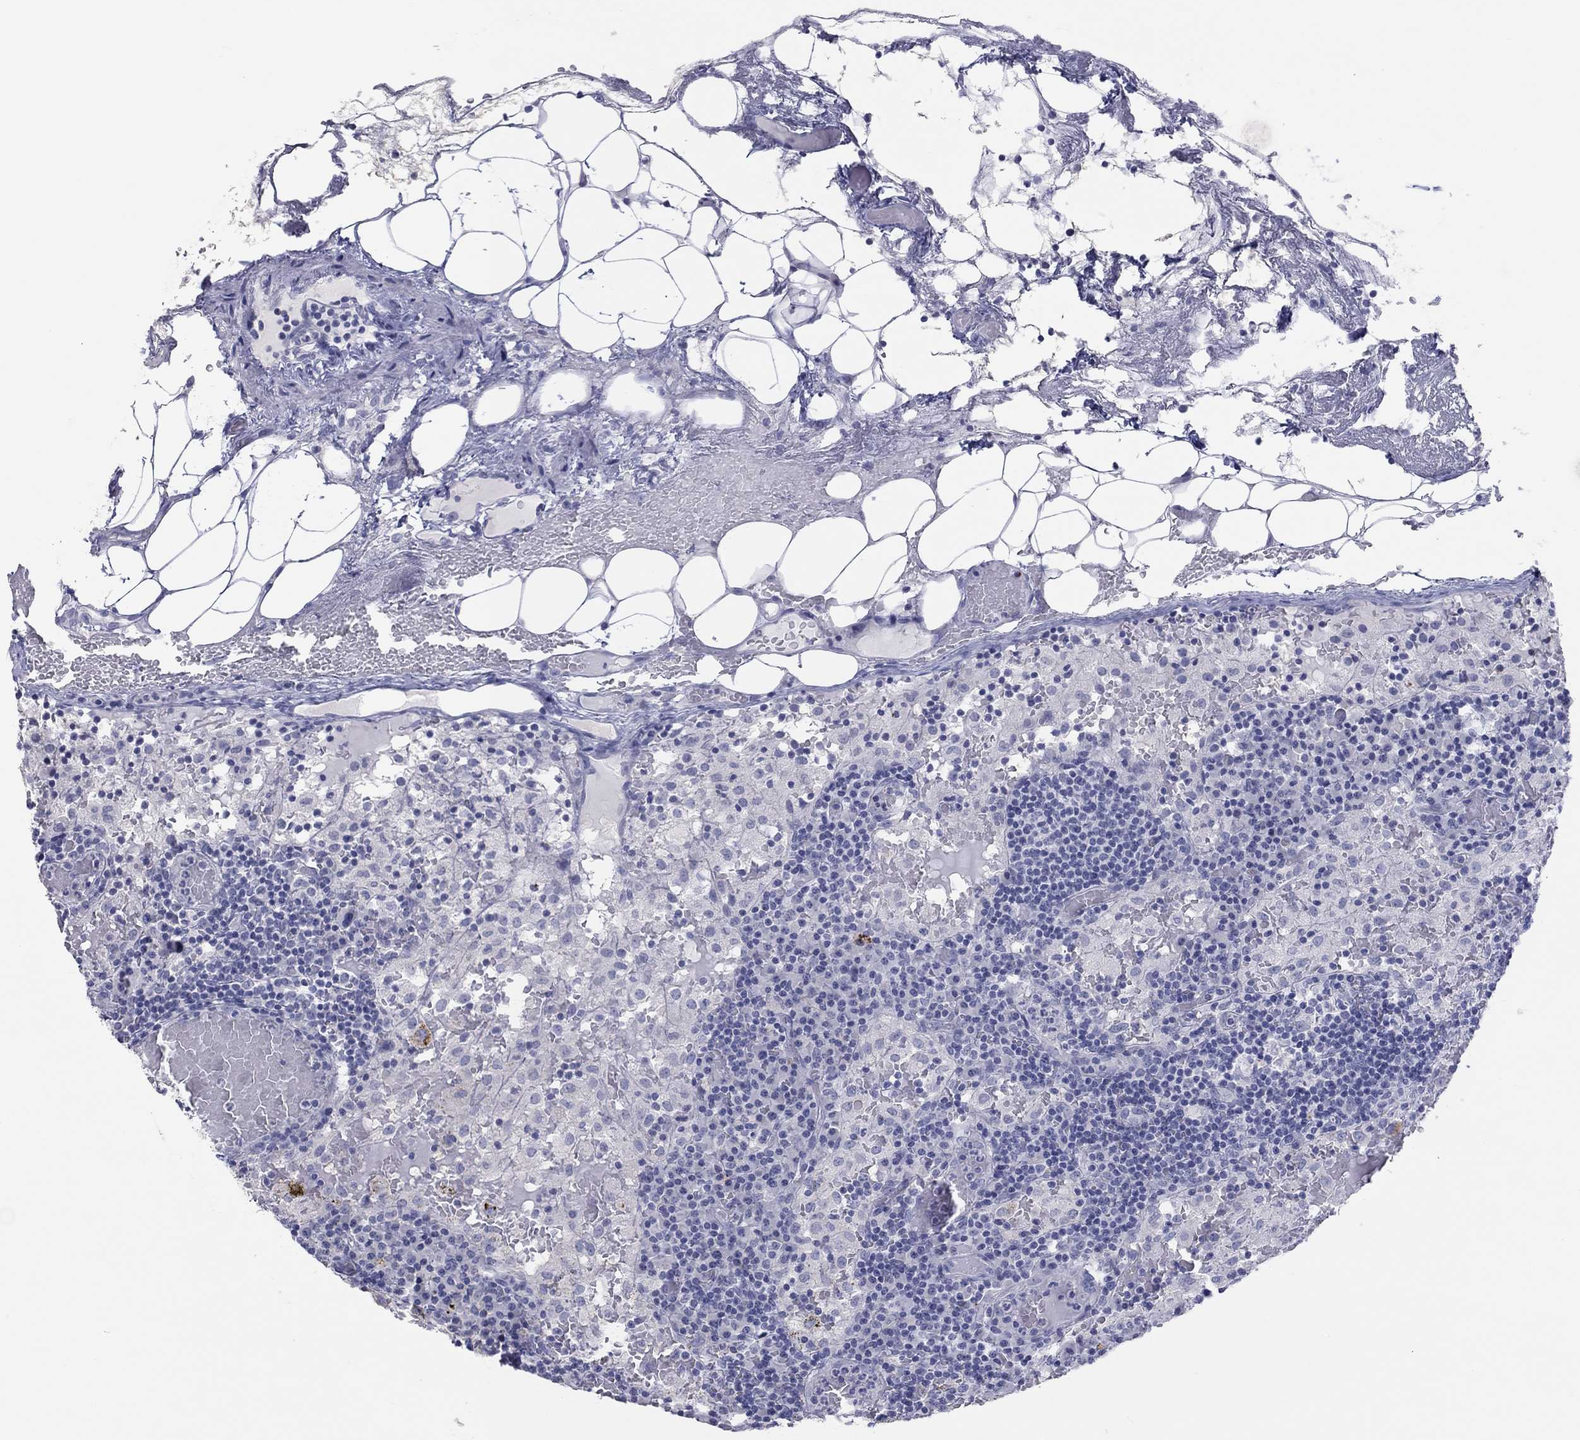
{"staining": {"intensity": "negative", "quantity": "none", "location": "none"}, "tissue": "lymph node", "cell_type": "Germinal center cells", "image_type": "normal", "snomed": [{"axis": "morphology", "description": "Normal tissue, NOS"}, {"axis": "topography", "description": "Lymph node"}], "caption": "Immunohistochemistry of unremarkable lymph node displays no positivity in germinal center cells.", "gene": "CPNE6", "patient": {"sex": "male", "age": 62}}